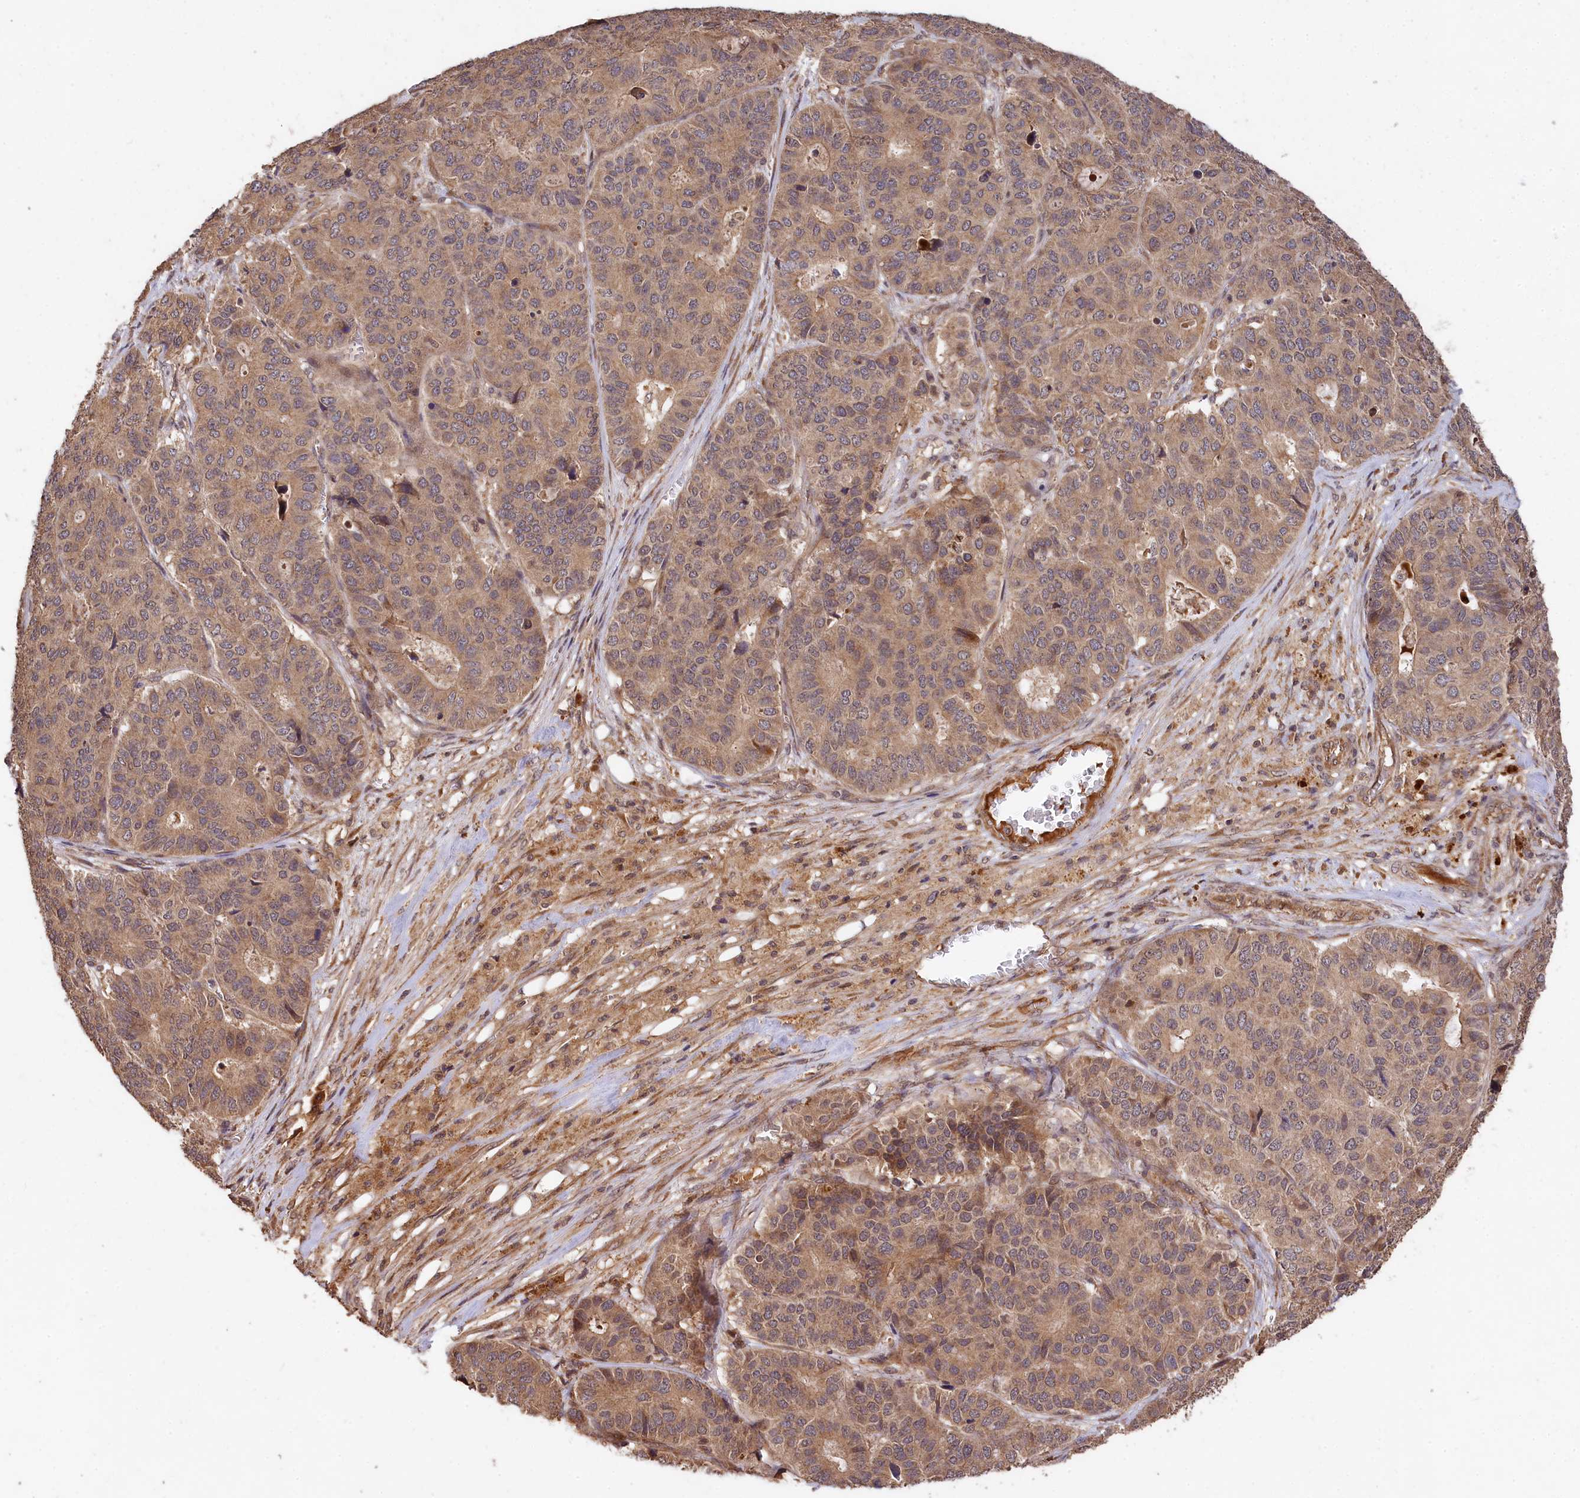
{"staining": {"intensity": "moderate", "quantity": ">75%", "location": "cytoplasmic/membranous"}, "tissue": "pancreatic cancer", "cell_type": "Tumor cells", "image_type": "cancer", "snomed": [{"axis": "morphology", "description": "Adenocarcinoma, NOS"}, {"axis": "topography", "description": "Pancreas"}], "caption": "Human pancreatic cancer stained with a brown dye demonstrates moderate cytoplasmic/membranous positive positivity in approximately >75% of tumor cells.", "gene": "MCF2L2", "patient": {"sex": "male", "age": 50}}